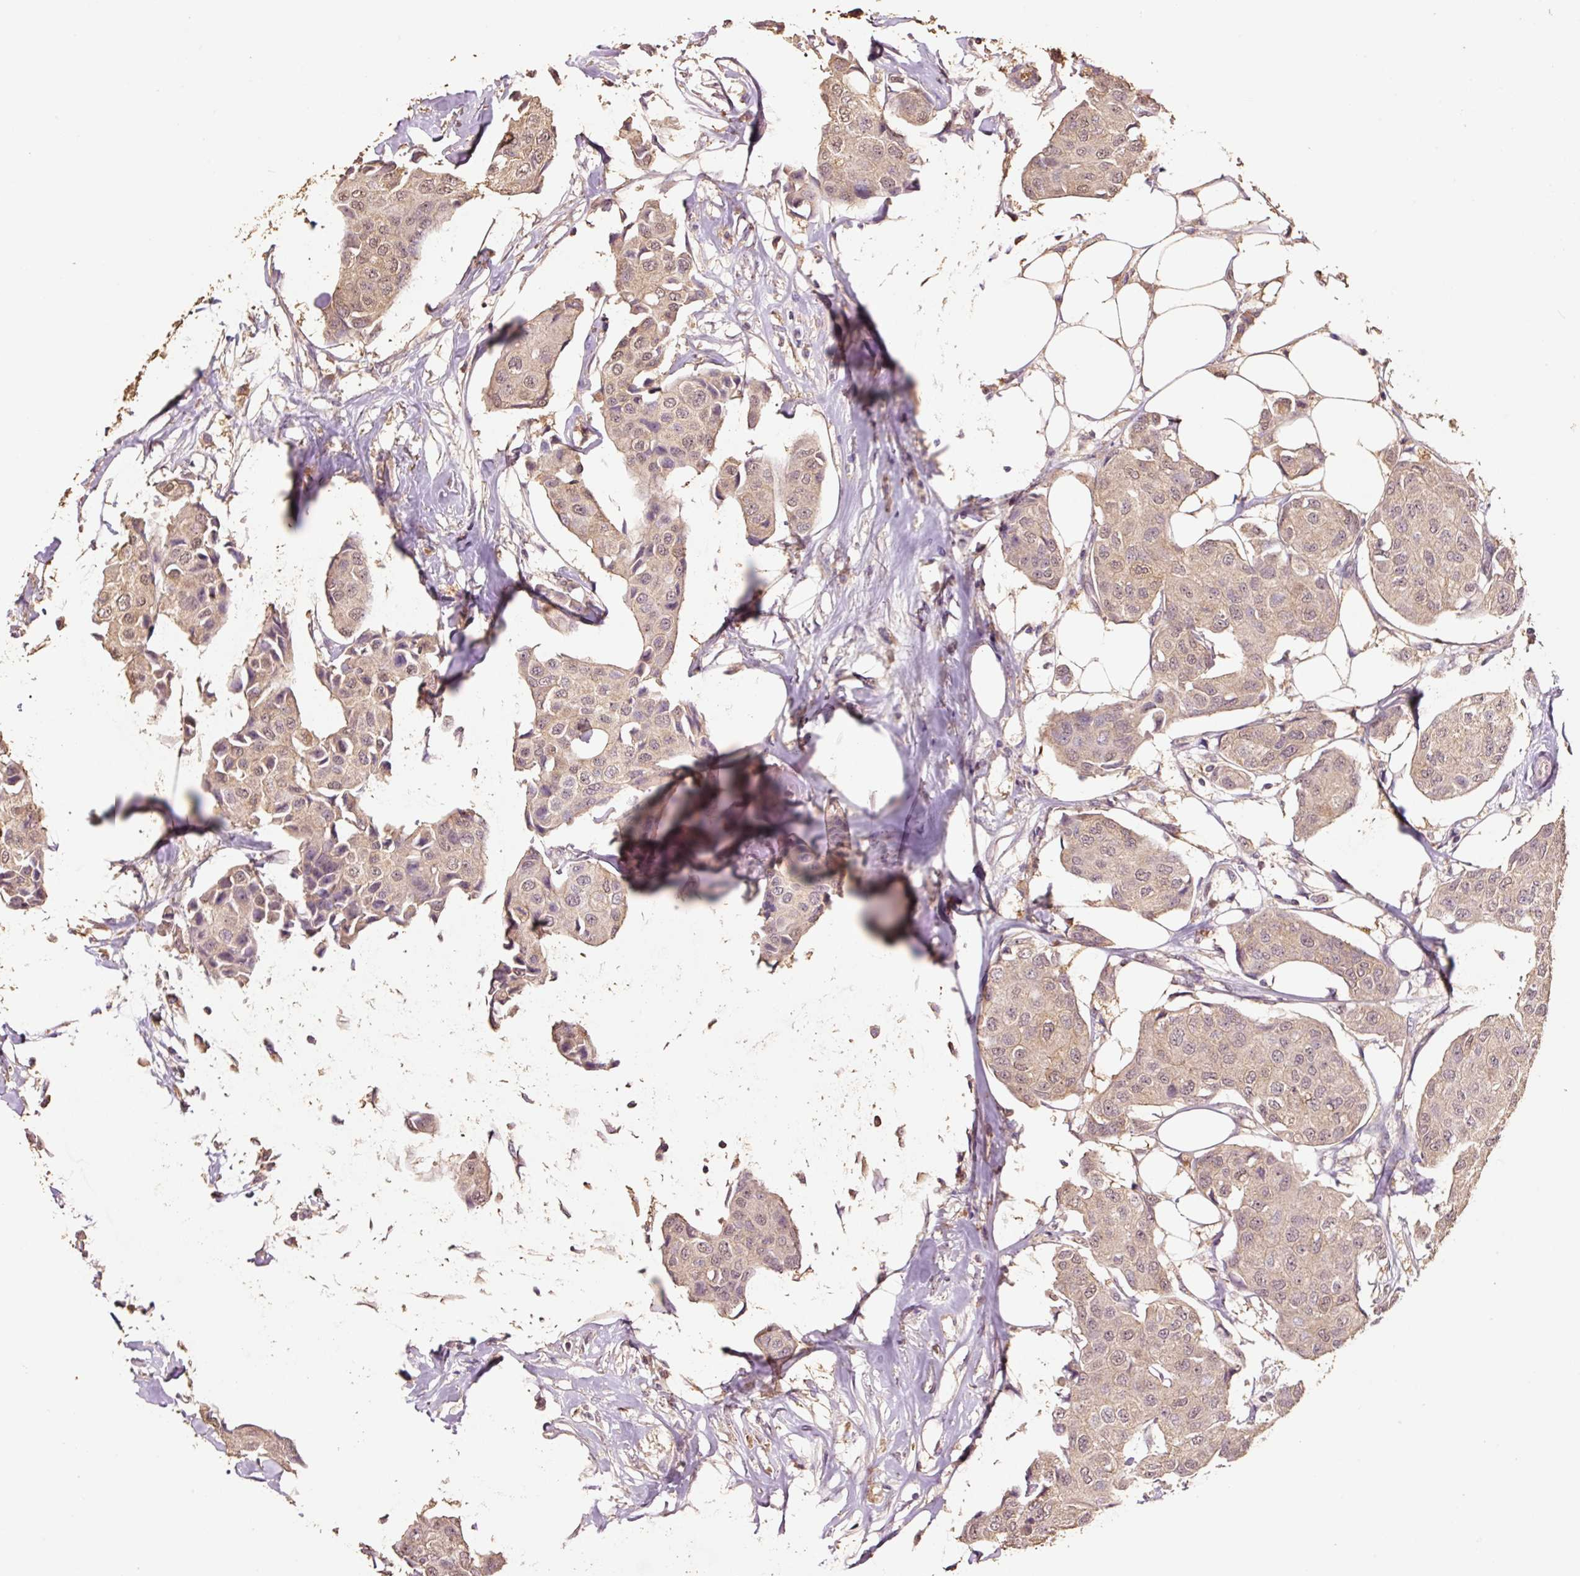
{"staining": {"intensity": "weak", "quantity": ">75%", "location": "cytoplasmic/membranous,nuclear"}, "tissue": "breast cancer", "cell_type": "Tumor cells", "image_type": "cancer", "snomed": [{"axis": "morphology", "description": "Duct carcinoma"}, {"axis": "topography", "description": "Breast"}, {"axis": "topography", "description": "Lymph node"}], "caption": "A histopathology image of human infiltrating ductal carcinoma (breast) stained for a protein exhibits weak cytoplasmic/membranous and nuclear brown staining in tumor cells.", "gene": "HERC2", "patient": {"sex": "female", "age": 80}}